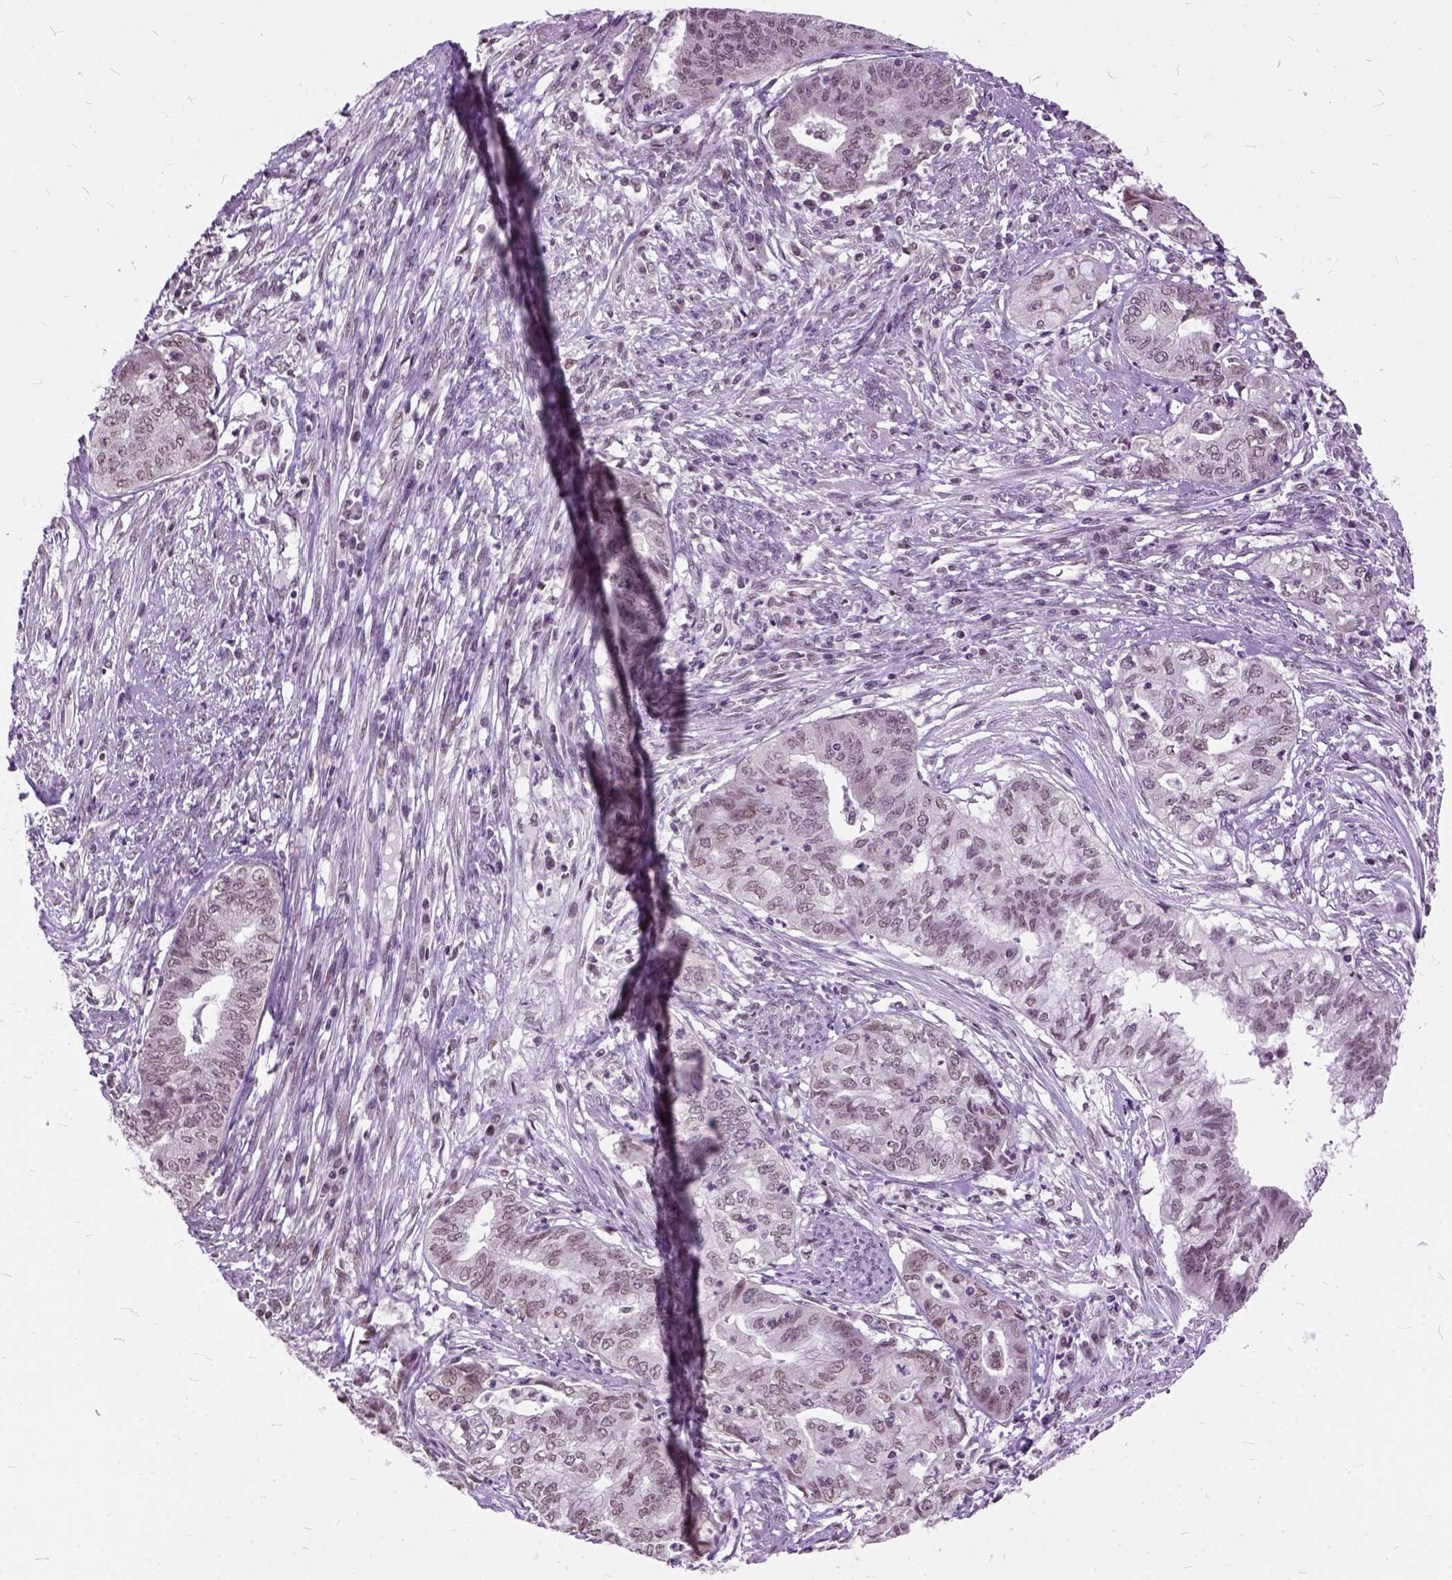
{"staining": {"intensity": "weak", "quantity": ">75%", "location": "nuclear"}, "tissue": "endometrial cancer", "cell_type": "Tumor cells", "image_type": "cancer", "snomed": [{"axis": "morphology", "description": "Adenocarcinoma, NOS"}, {"axis": "topography", "description": "Endometrium"}], "caption": "There is low levels of weak nuclear positivity in tumor cells of endometrial cancer (adenocarcinoma), as demonstrated by immunohistochemical staining (brown color).", "gene": "ORC5", "patient": {"sex": "female", "age": 79}}